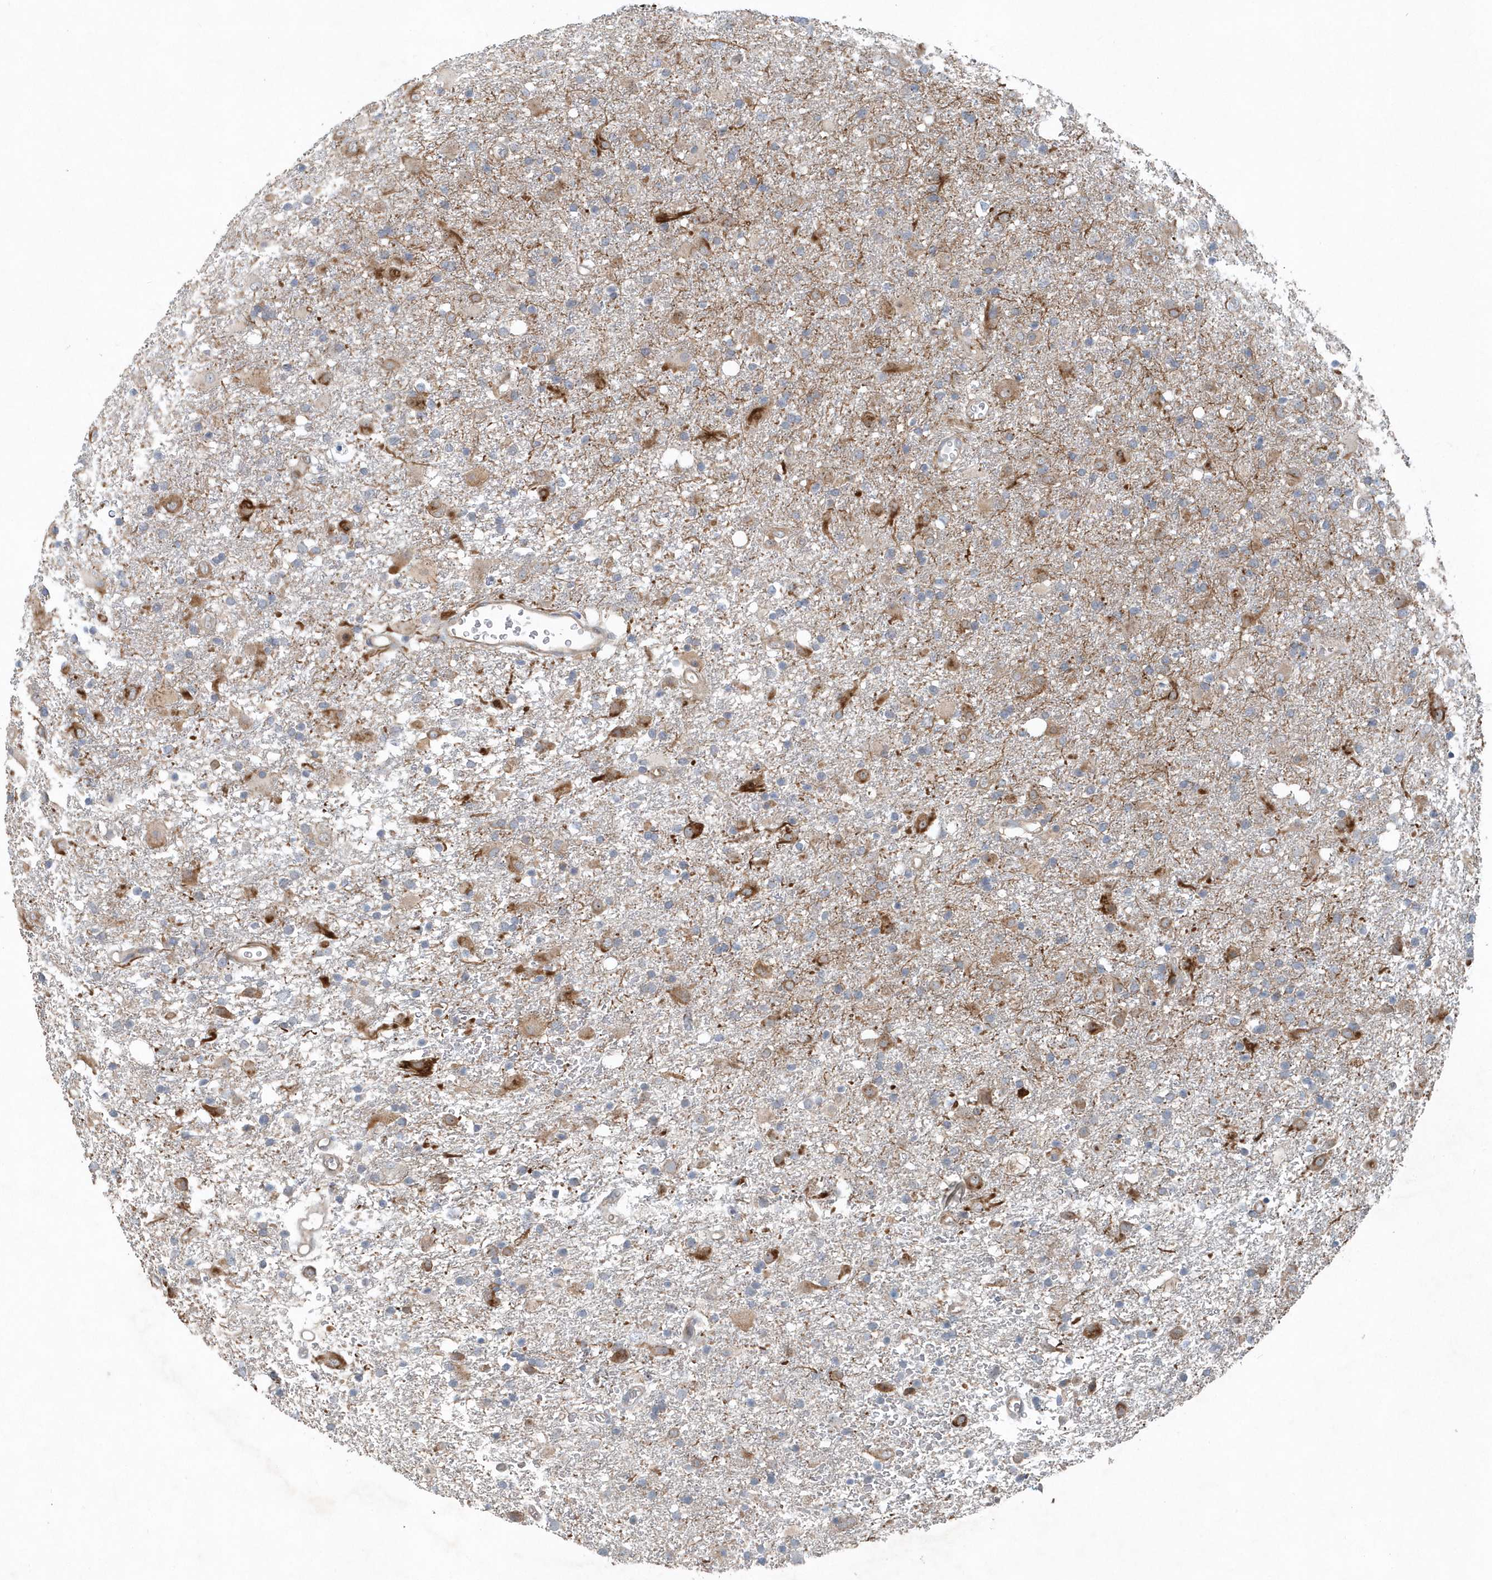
{"staining": {"intensity": "moderate", "quantity": "<25%", "location": "cytoplasmic/membranous"}, "tissue": "glioma", "cell_type": "Tumor cells", "image_type": "cancer", "snomed": [{"axis": "morphology", "description": "Glioma, malignant, Low grade"}, {"axis": "topography", "description": "Brain"}], "caption": "Glioma stained with a protein marker displays moderate staining in tumor cells.", "gene": "MCC", "patient": {"sex": "male", "age": 65}}